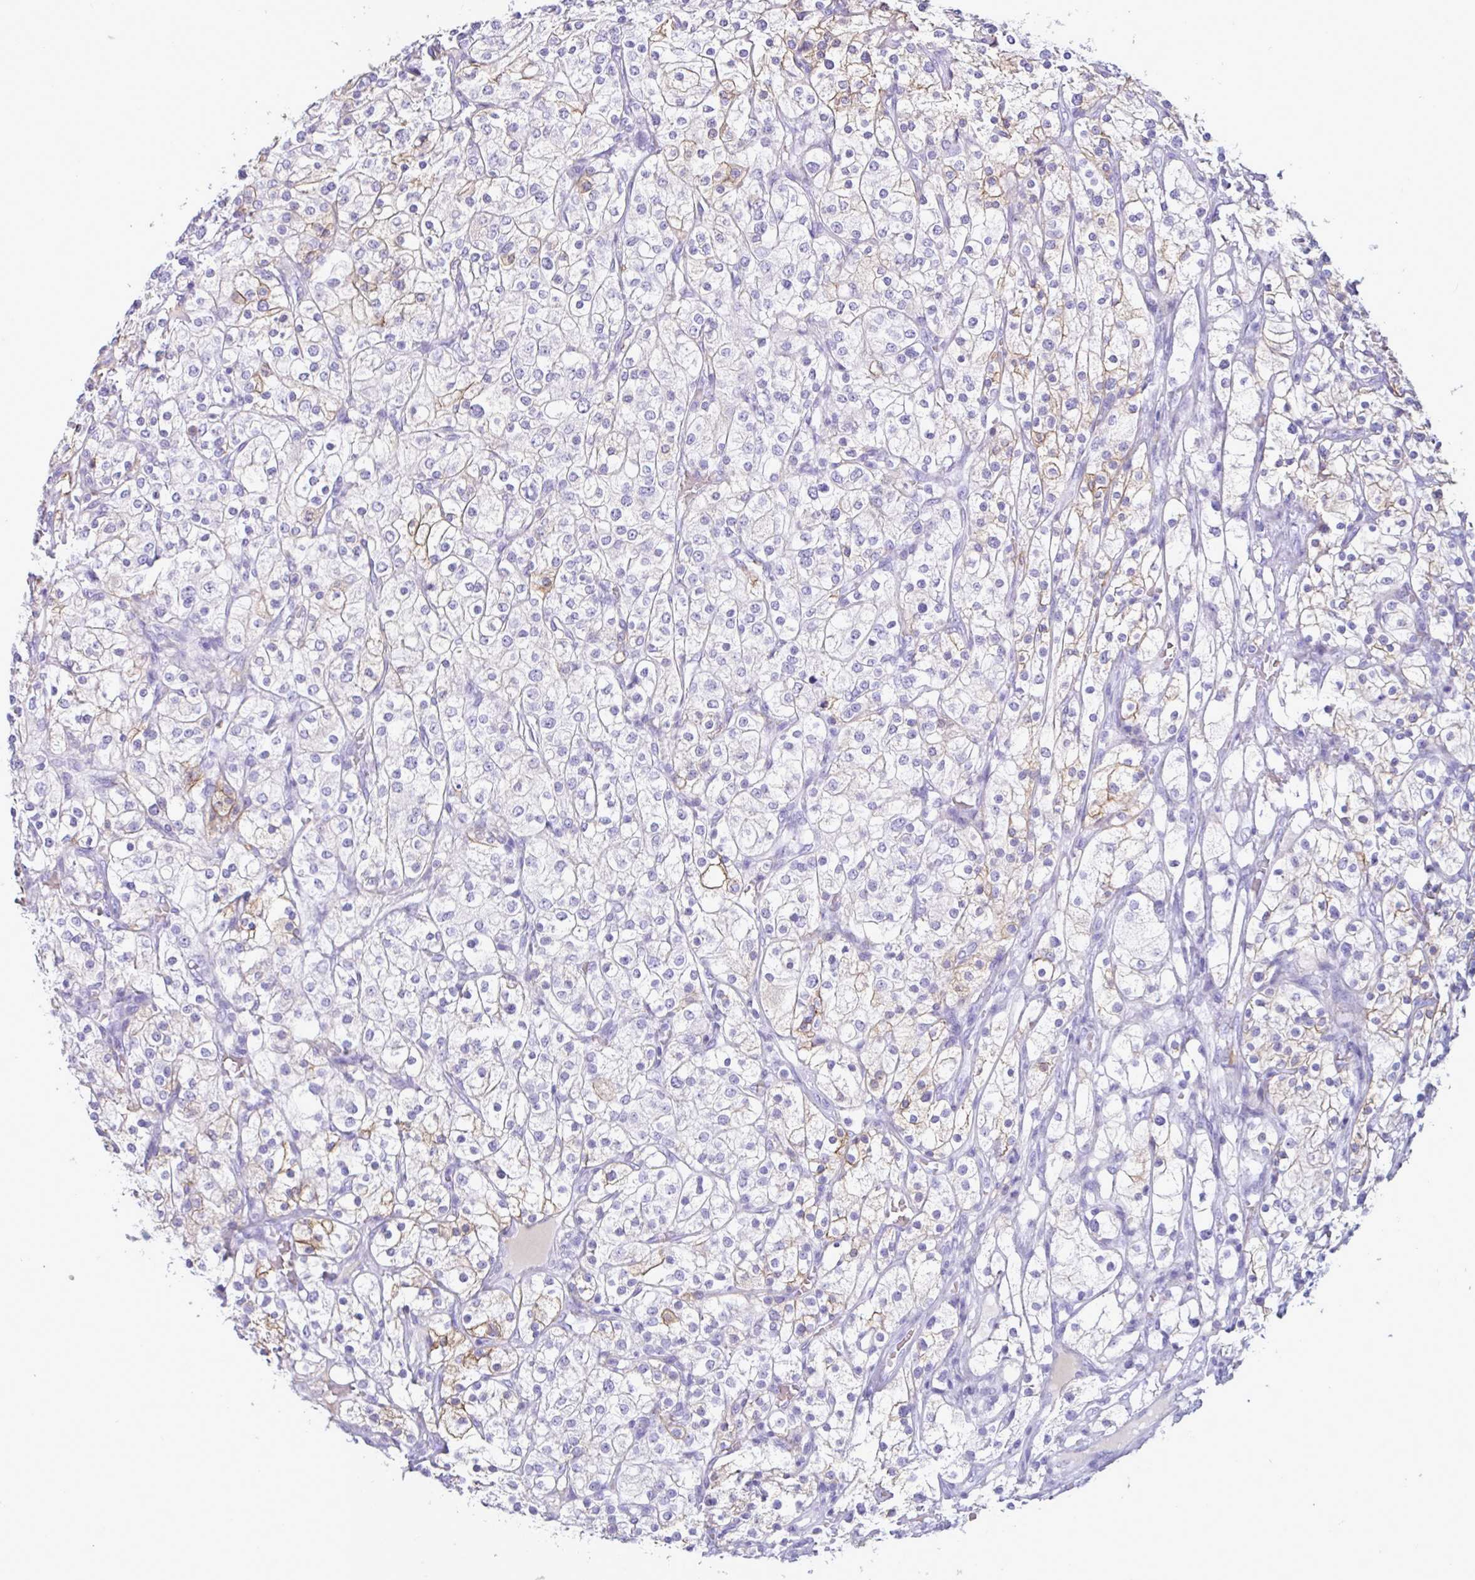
{"staining": {"intensity": "weak", "quantity": "<25%", "location": "cytoplasmic/membranous"}, "tissue": "renal cancer", "cell_type": "Tumor cells", "image_type": "cancer", "snomed": [{"axis": "morphology", "description": "Adenocarcinoma, NOS"}, {"axis": "topography", "description": "Kidney"}], "caption": "High power microscopy histopathology image of an IHC histopathology image of renal cancer (adenocarcinoma), revealing no significant positivity in tumor cells. The staining was performed using DAB to visualize the protein expression in brown, while the nuclei were stained in blue with hematoxylin (Magnification: 20x).", "gene": "SLC2A1", "patient": {"sex": "male", "age": 80}}